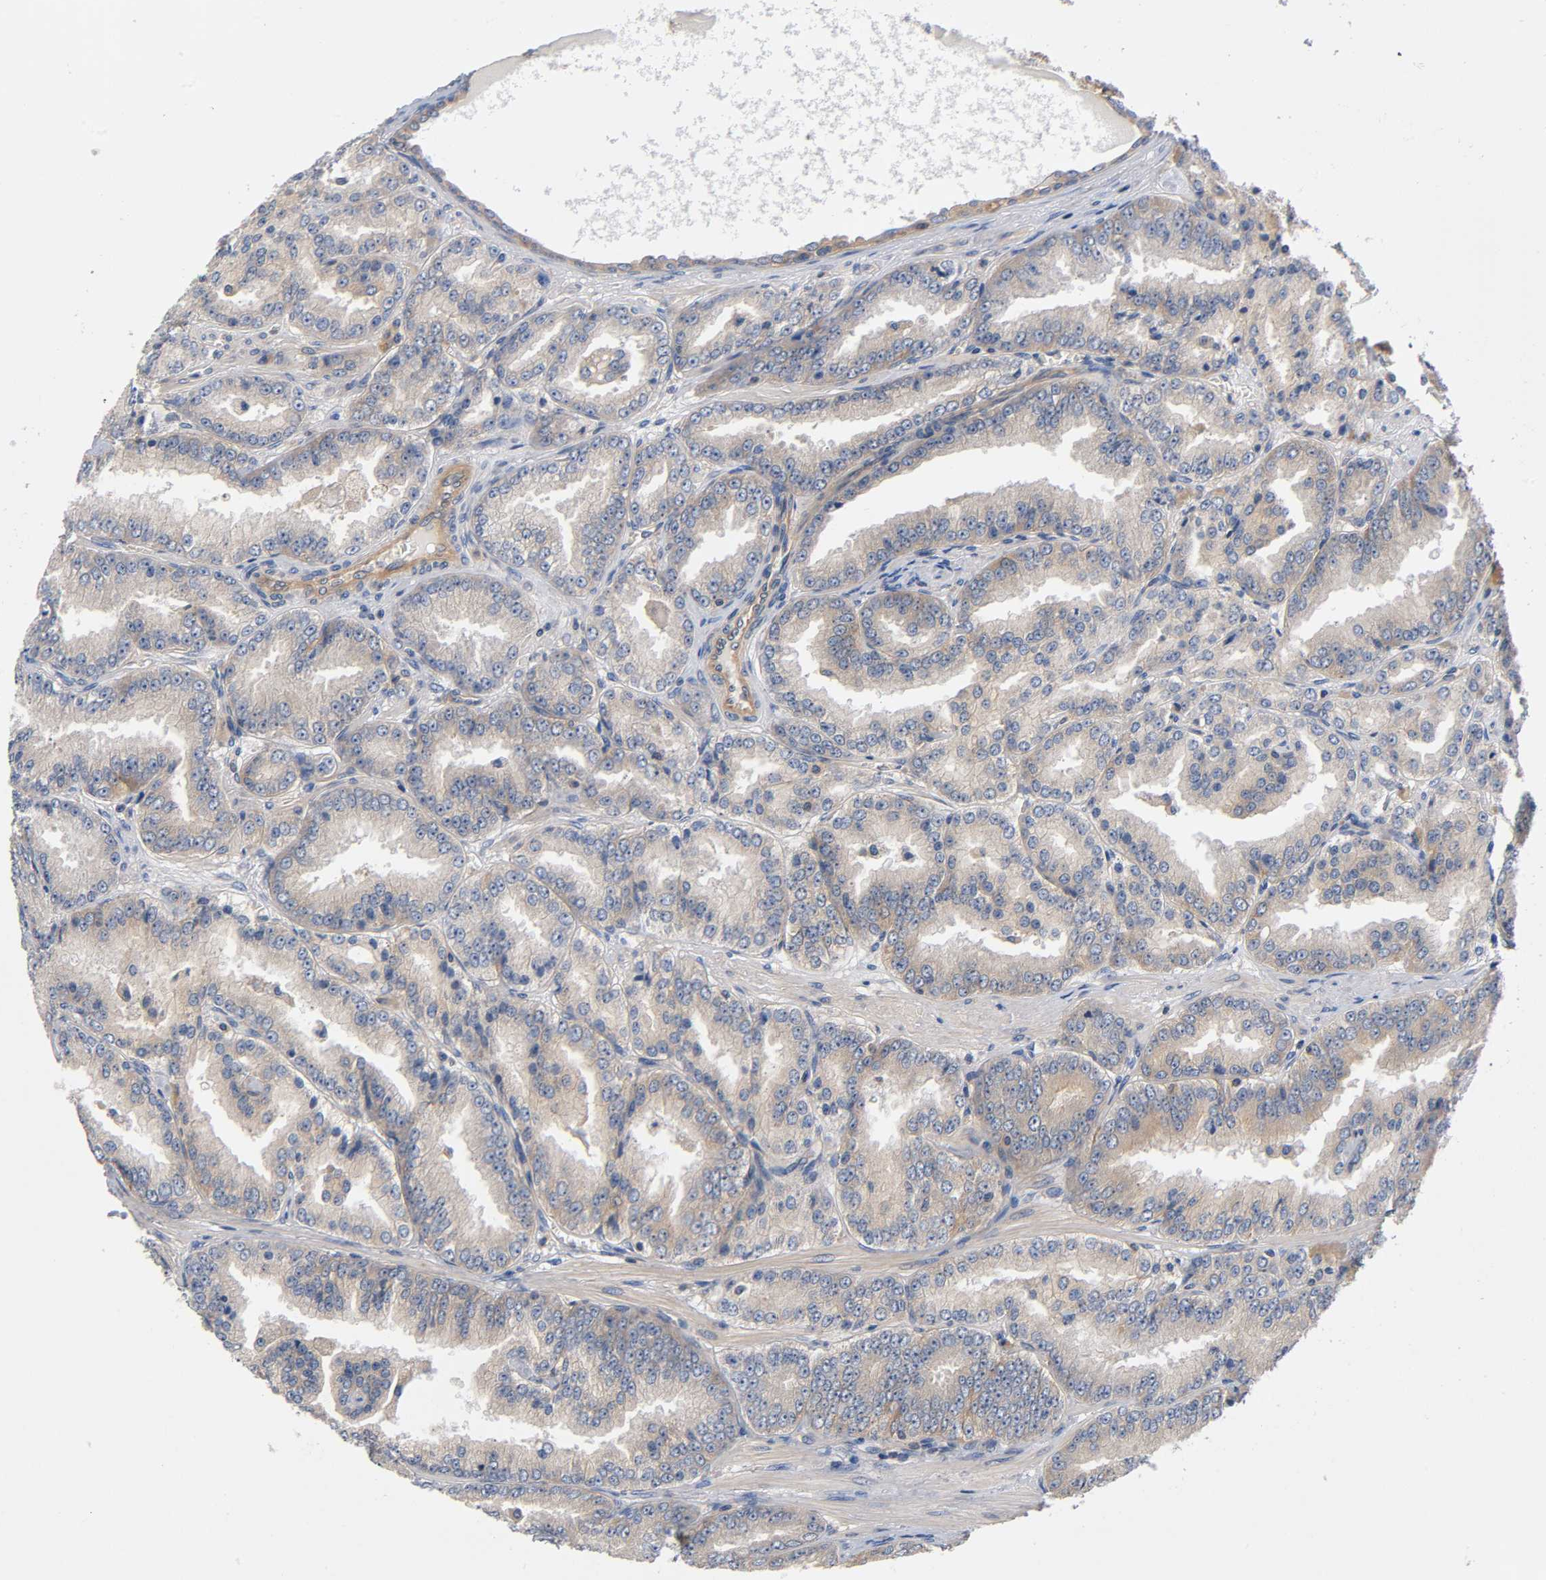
{"staining": {"intensity": "weak", "quantity": ">75%", "location": "cytoplasmic/membranous"}, "tissue": "prostate cancer", "cell_type": "Tumor cells", "image_type": "cancer", "snomed": [{"axis": "morphology", "description": "Adenocarcinoma, High grade"}, {"axis": "topography", "description": "Prostate"}], "caption": "Immunohistochemistry (DAB (3,3'-diaminobenzidine)) staining of high-grade adenocarcinoma (prostate) exhibits weak cytoplasmic/membranous protein expression in about >75% of tumor cells.", "gene": "PRKAB1", "patient": {"sex": "male", "age": 61}}